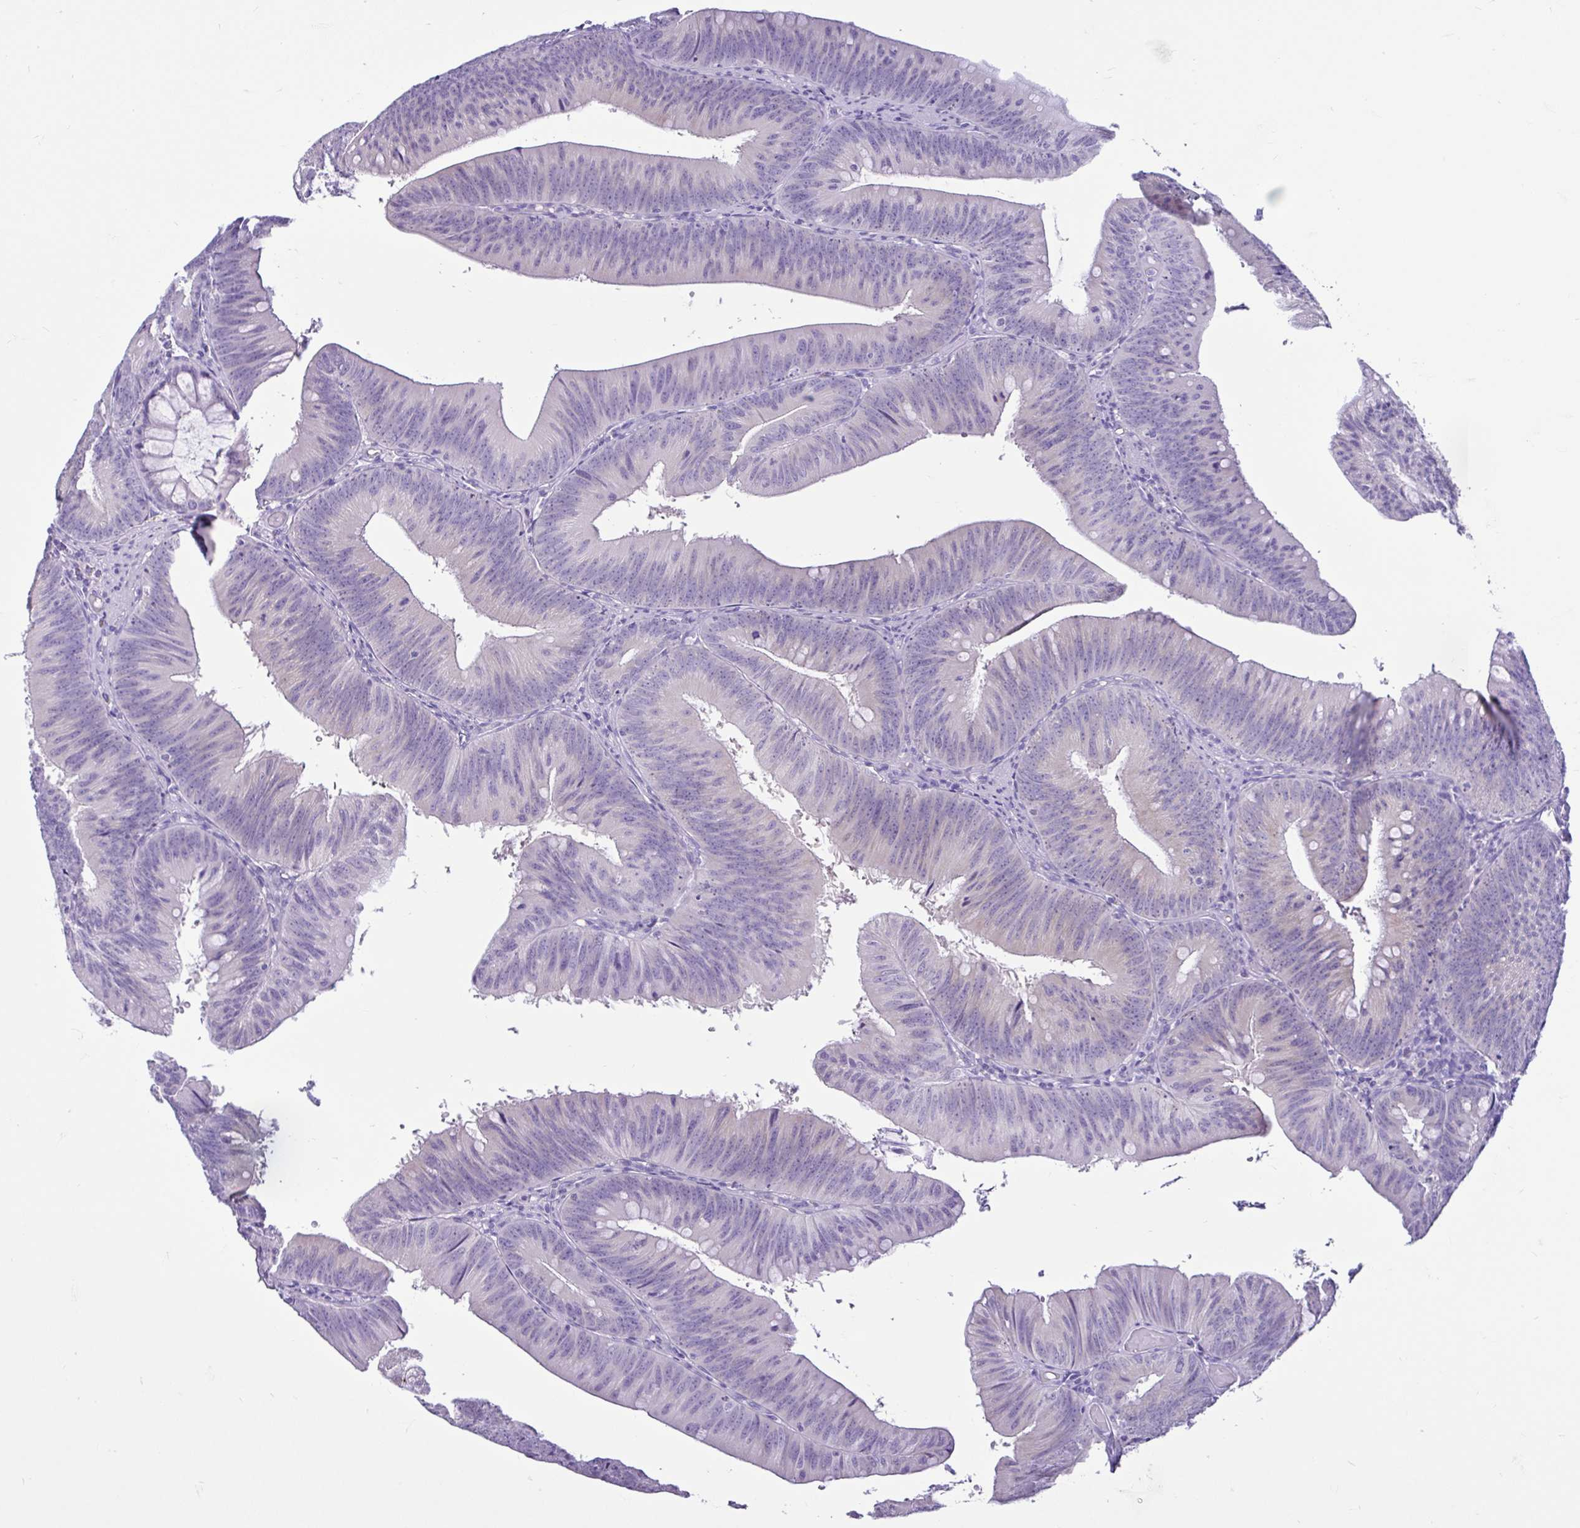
{"staining": {"intensity": "negative", "quantity": "none", "location": "none"}, "tissue": "colorectal cancer", "cell_type": "Tumor cells", "image_type": "cancer", "snomed": [{"axis": "morphology", "description": "Adenocarcinoma, NOS"}, {"axis": "topography", "description": "Colon"}], "caption": "Immunohistochemistry (IHC) micrograph of neoplastic tissue: human colorectal cancer stained with DAB displays no significant protein staining in tumor cells.", "gene": "CYP19A1", "patient": {"sex": "male", "age": 84}}